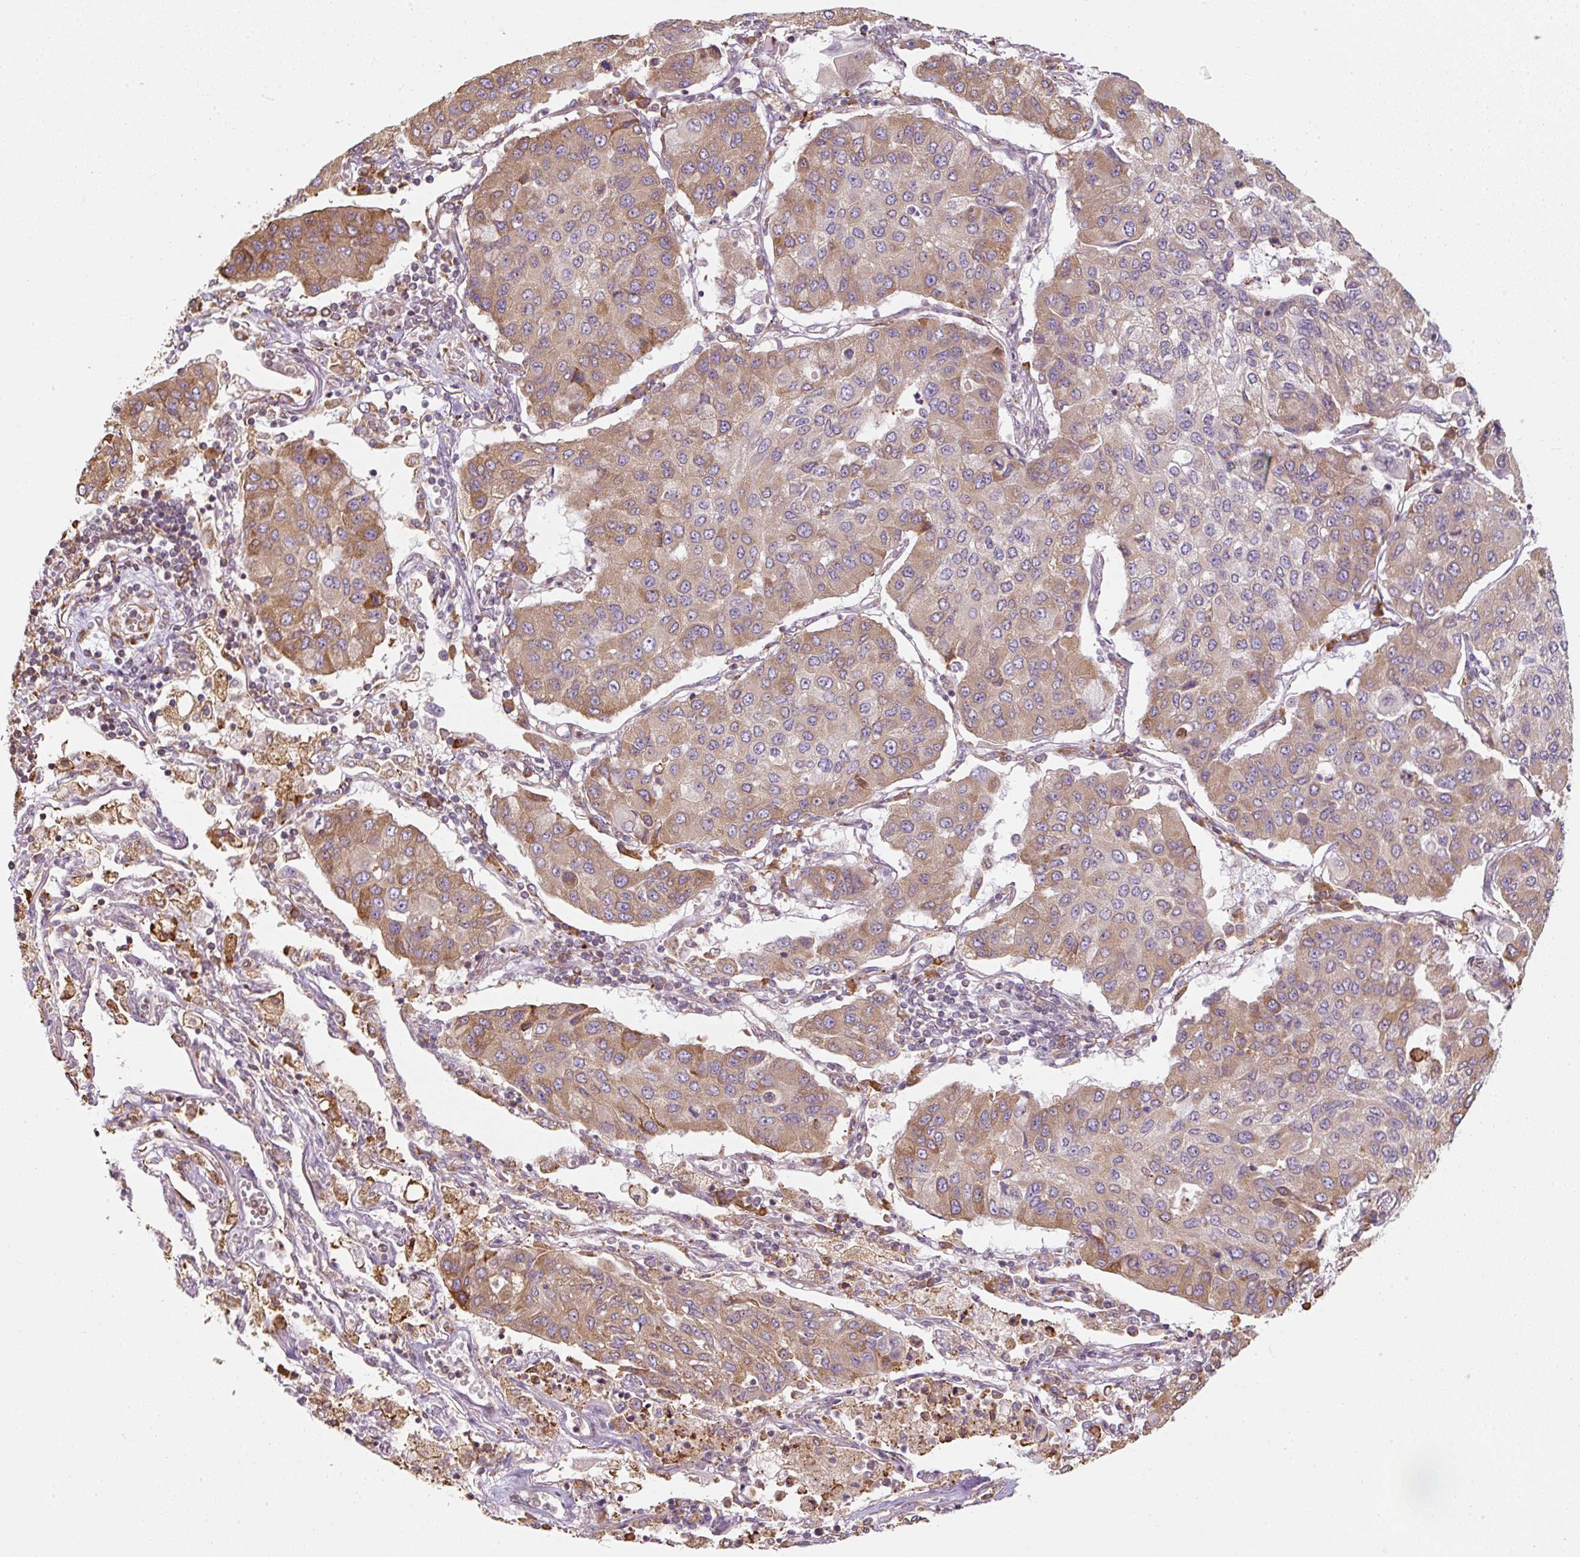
{"staining": {"intensity": "moderate", "quantity": "25%-75%", "location": "cytoplasmic/membranous"}, "tissue": "lung cancer", "cell_type": "Tumor cells", "image_type": "cancer", "snomed": [{"axis": "morphology", "description": "Squamous cell carcinoma, NOS"}, {"axis": "topography", "description": "Lung"}], "caption": "A brown stain shows moderate cytoplasmic/membranous staining of a protein in lung squamous cell carcinoma tumor cells.", "gene": "PRKCSH", "patient": {"sex": "male", "age": 74}}